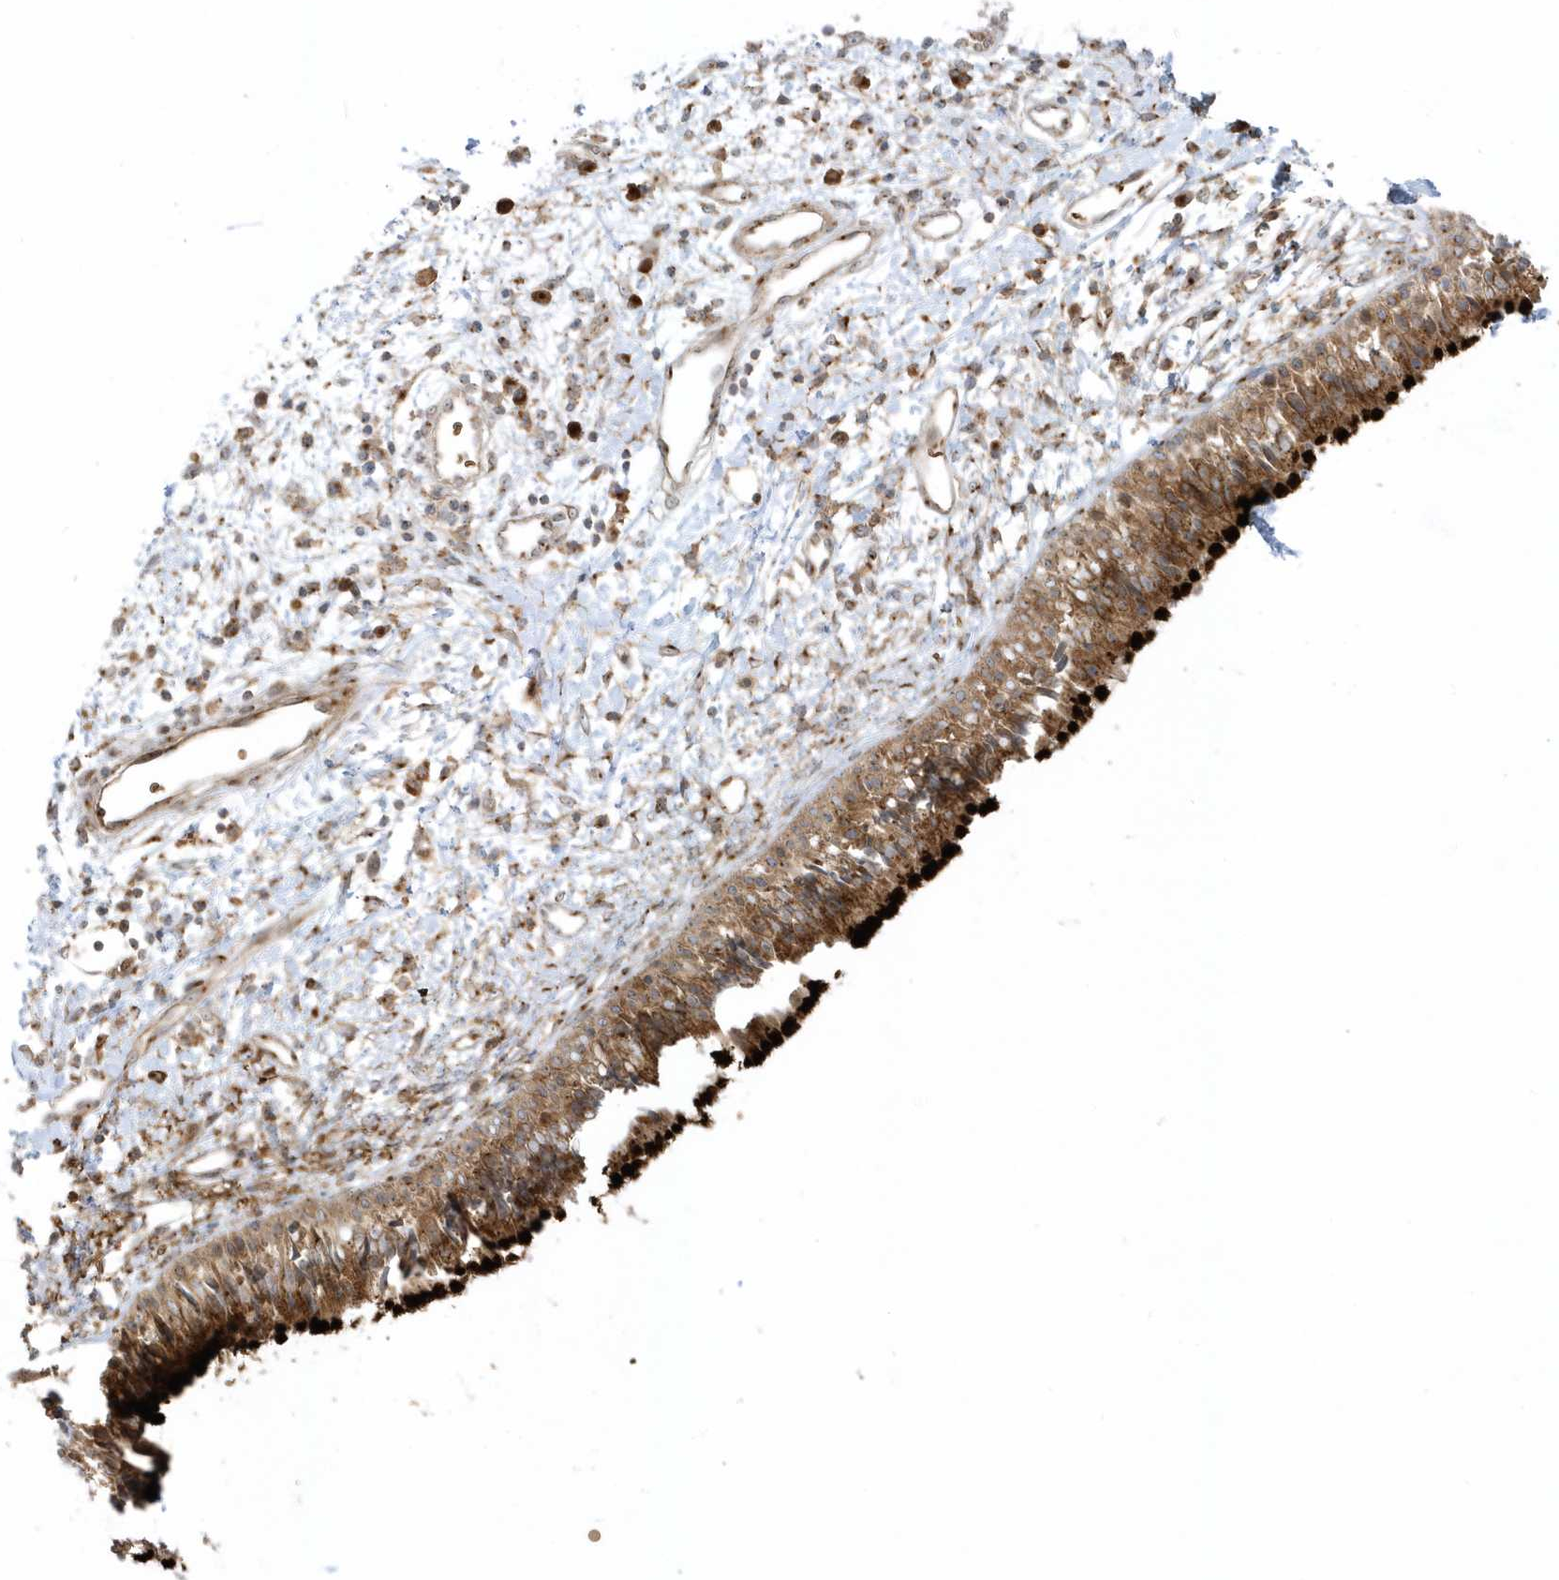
{"staining": {"intensity": "strong", "quantity": ">75%", "location": "cytoplasmic/membranous"}, "tissue": "nasopharynx", "cell_type": "Respiratory epithelial cells", "image_type": "normal", "snomed": [{"axis": "morphology", "description": "Normal tissue, NOS"}, {"axis": "topography", "description": "Nasopharynx"}], "caption": "IHC staining of unremarkable nasopharynx, which reveals high levels of strong cytoplasmic/membranous positivity in approximately >75% of respiratory epithelial cells indicating strong cytoplasmic/membranous protein staining. The staining was performed using DAB (brown) for protein detection and nuclei were counterstained in hematoxylin (blue).", "gene": "RPP40", "patient": {"sex": "male", "age": 22}}